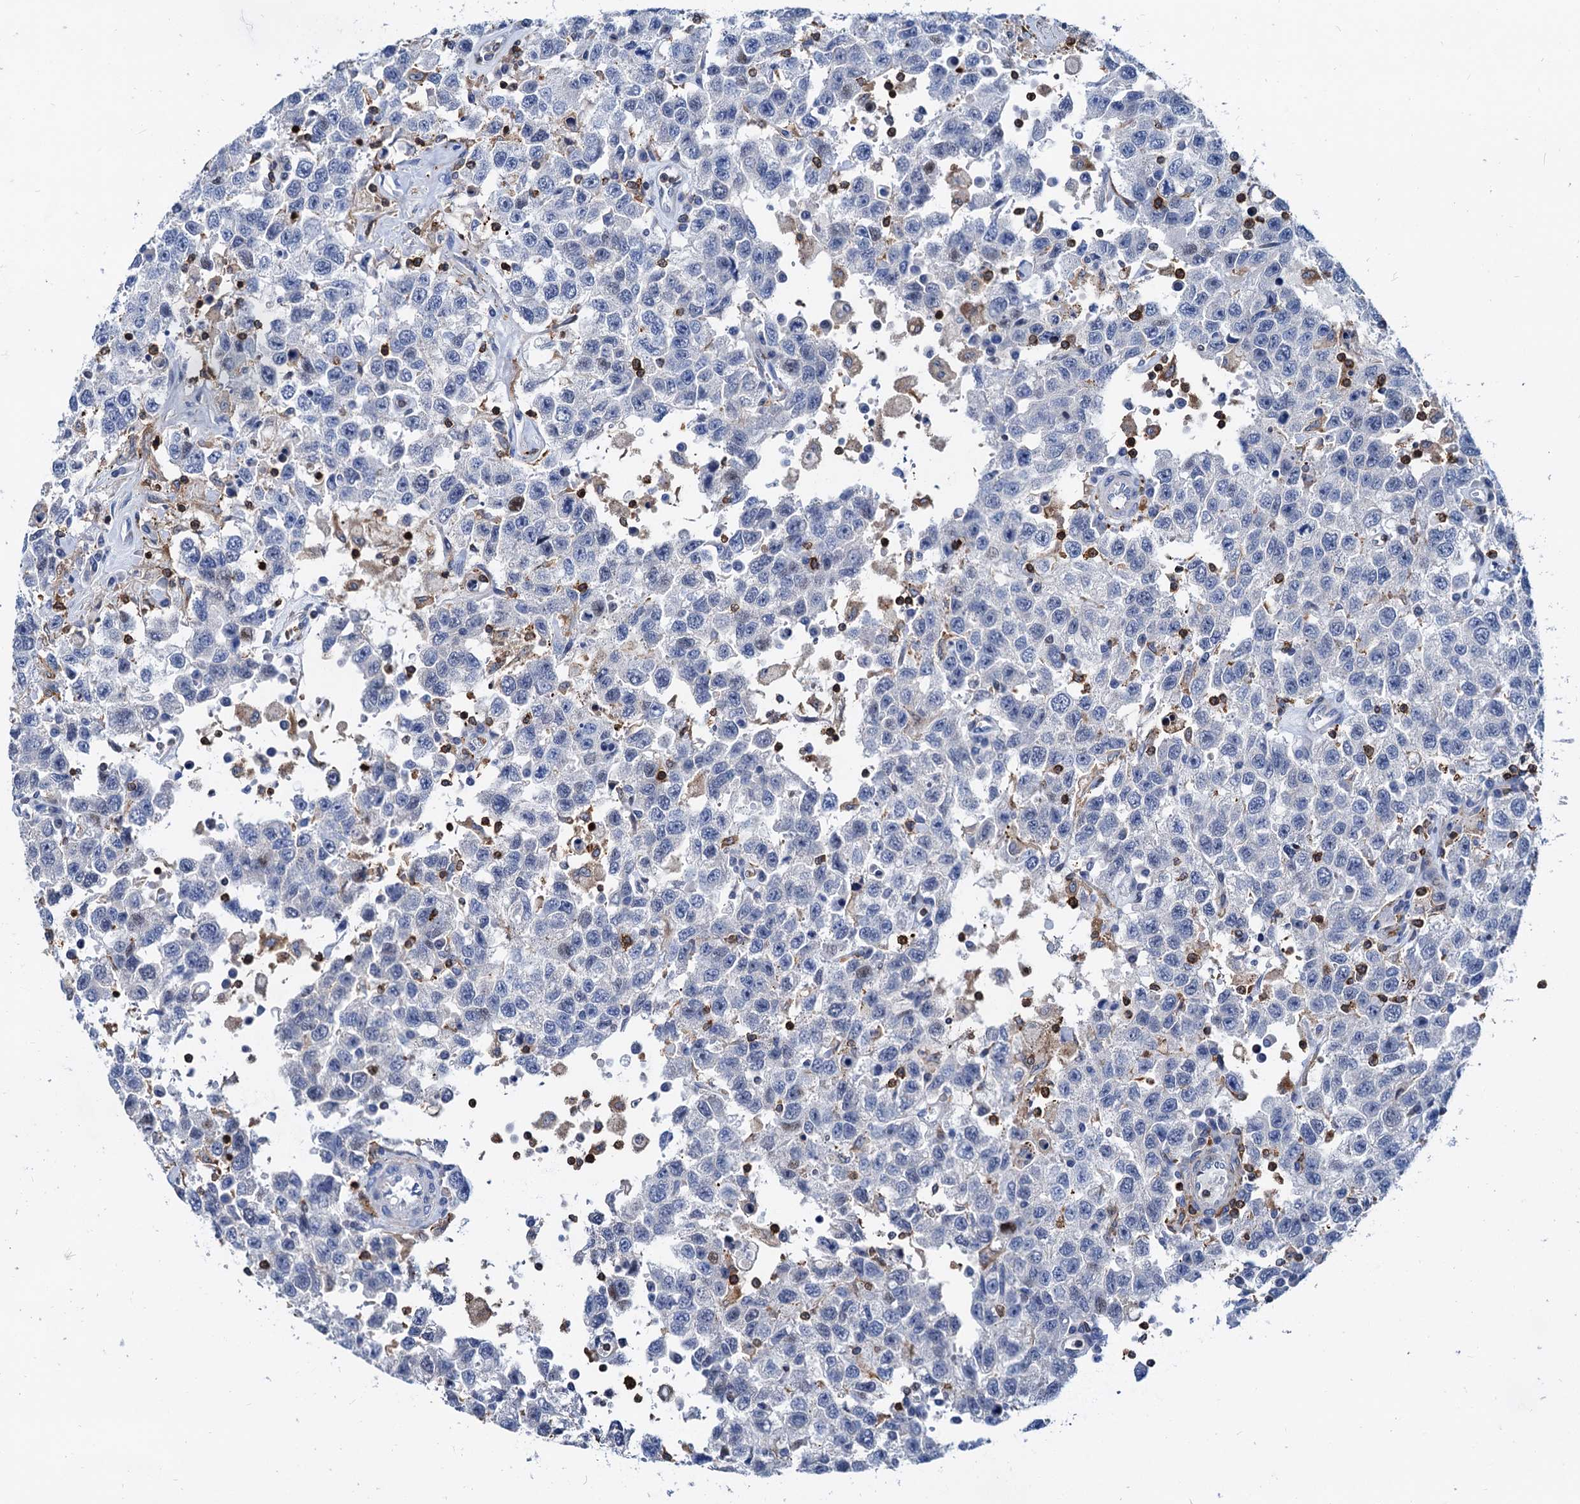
{"staining": {"intensity": "negative", "quantity": "none", "location": "none"}, "tissue": "testis cancer", "cell_type": "Tumor cells", "image_type": "cancer", "snomed": [{"axis": "morphology", "description": "Seminoma, NOS"}, {"axis": "topography", "description": "Testis"}], "caption": "Testis cancer (seminoma) was stained to show a protein in brown. There is no significant positivity in tumor cells.", "gene": "LCP2", "patient": {"sex": "male", "age": 41}}